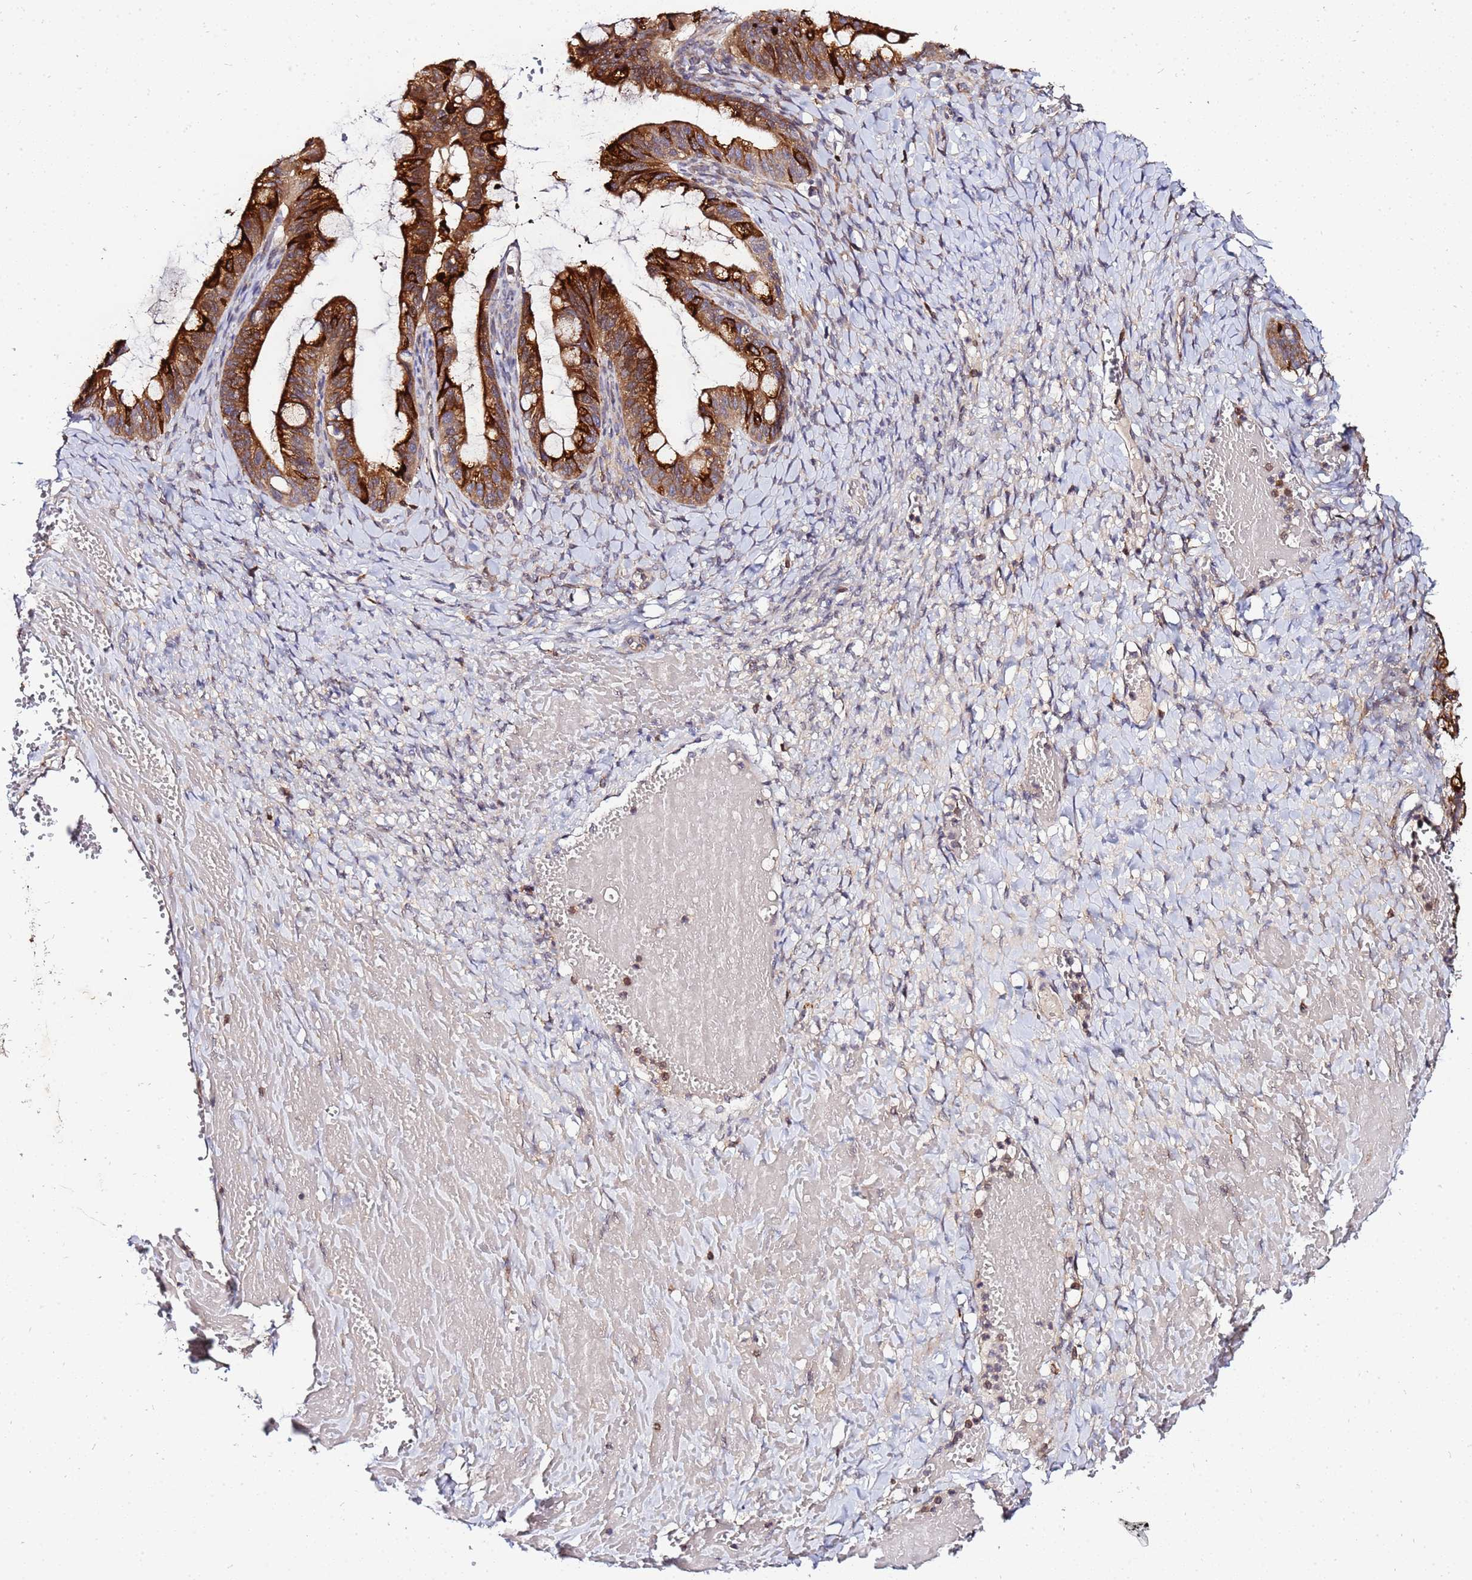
{"staining": {"intensity": "strong", "quantity": ">75%", "location": "cytoplasmic/membranous"}, "tissue": "ovarian cancer", "cell_type": "Tumor cells", "image_type": "cancer", "snomed": [{"axis": "morphology", "description": "Cystadenocarcinoma, mucinous, NOS"}, {"axis": "topography", "description": "Ovary"}], "caption": "Tumor cells reveal strong cytoplasmic/membranous positivity in about >75% of cells in mucinous cystadenocarcinoma (ovarian).", "gene": "ADPGK", "patient": {"sex": "female", "age": 73}}